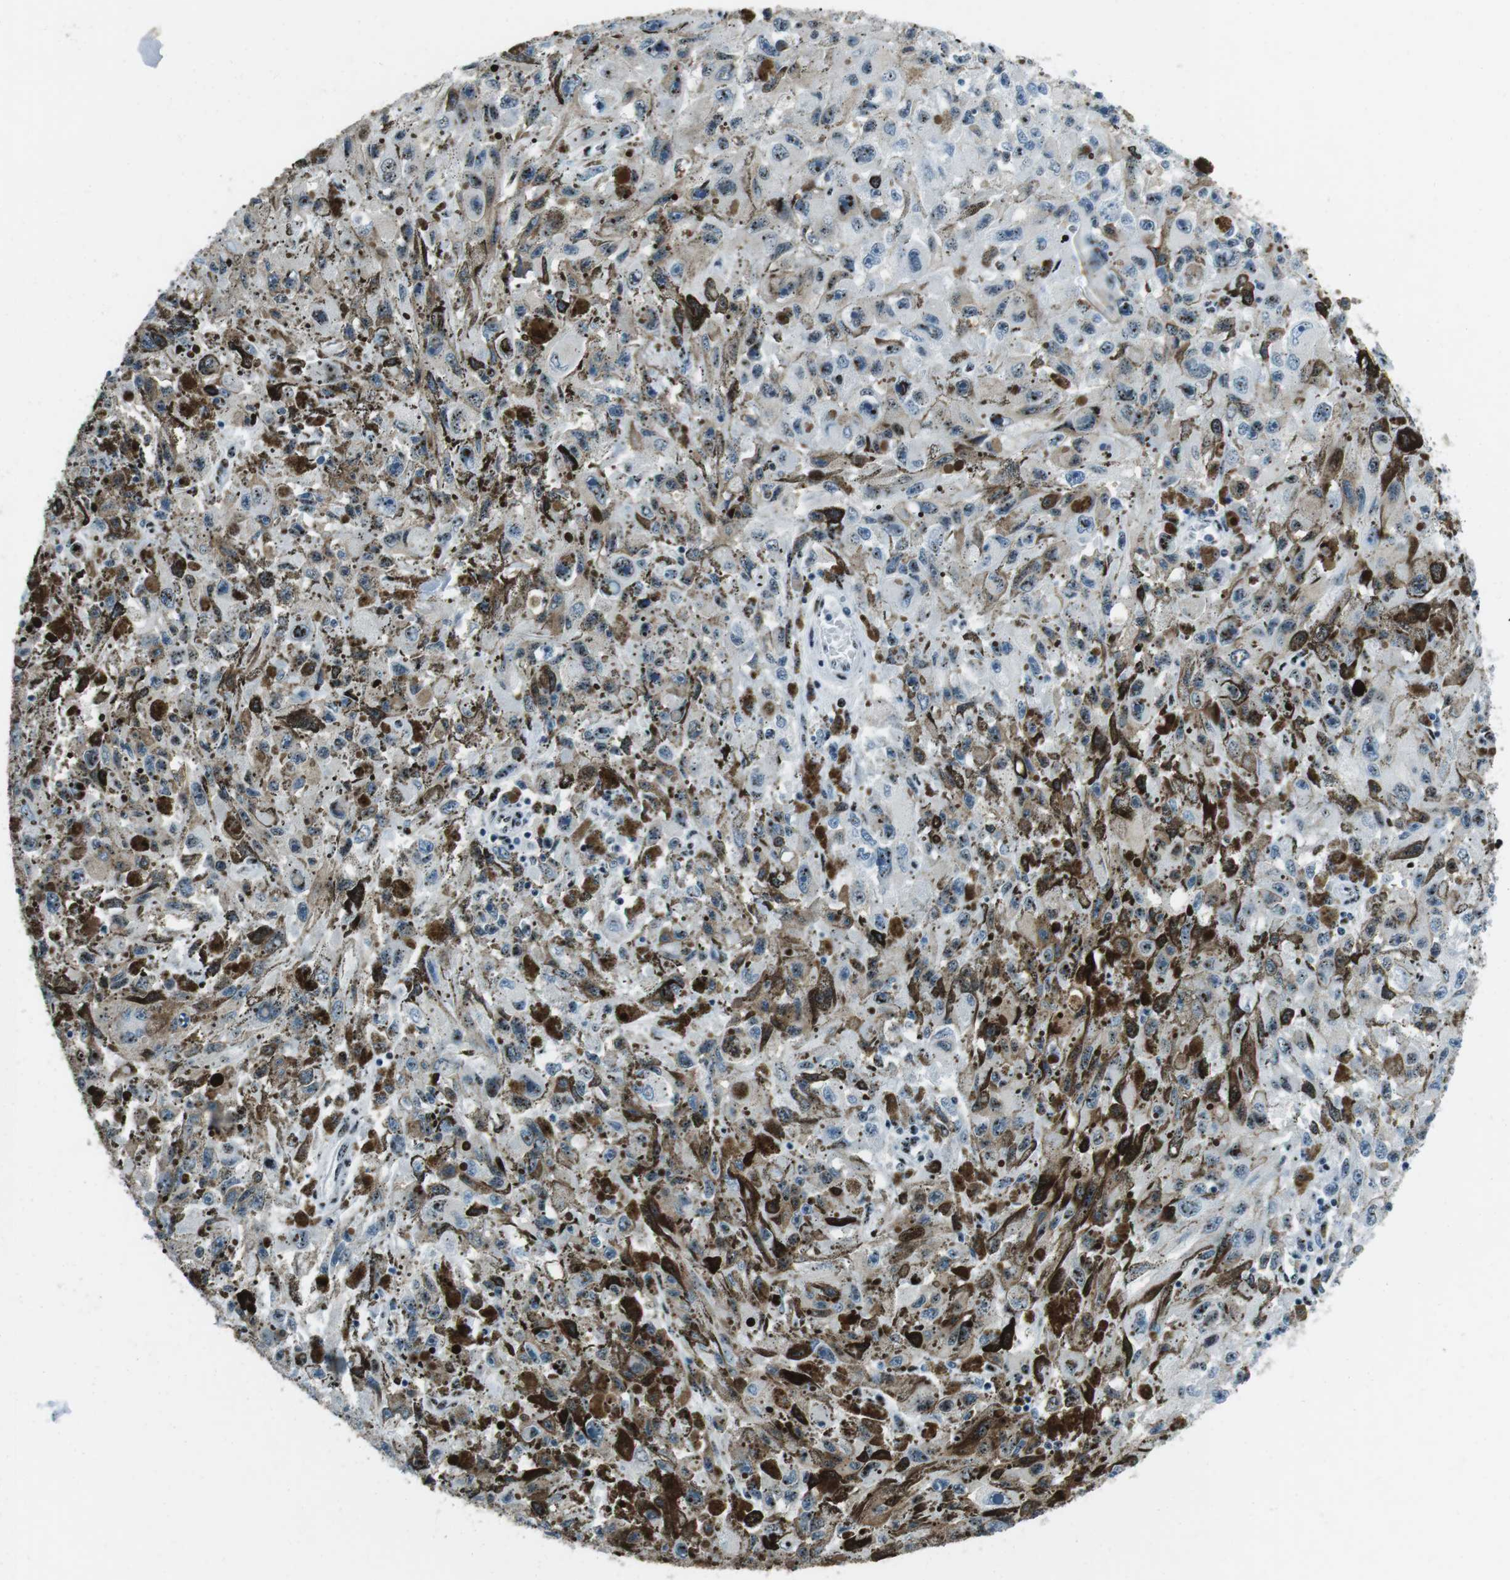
{"staining": {"intensity": "moderate", "quantity": "<25%", "location": "nuclear"}, "tissue": "melanoma", "cell_type": "Tumor cells", "image_type": "cancer", "snomed": [{"axis": "morphology", "description": "Malignant melanoma, NOS"}, {"axis": "topography", "description": "Skin"}], "caption": "Immunohistochemistry (DAB) staining of human melanoma demonstrates moderate nuclear protein staining in about <25% of tumor cells.", "gene": "PML", "patient": {"sex": "female", "age": 104}}